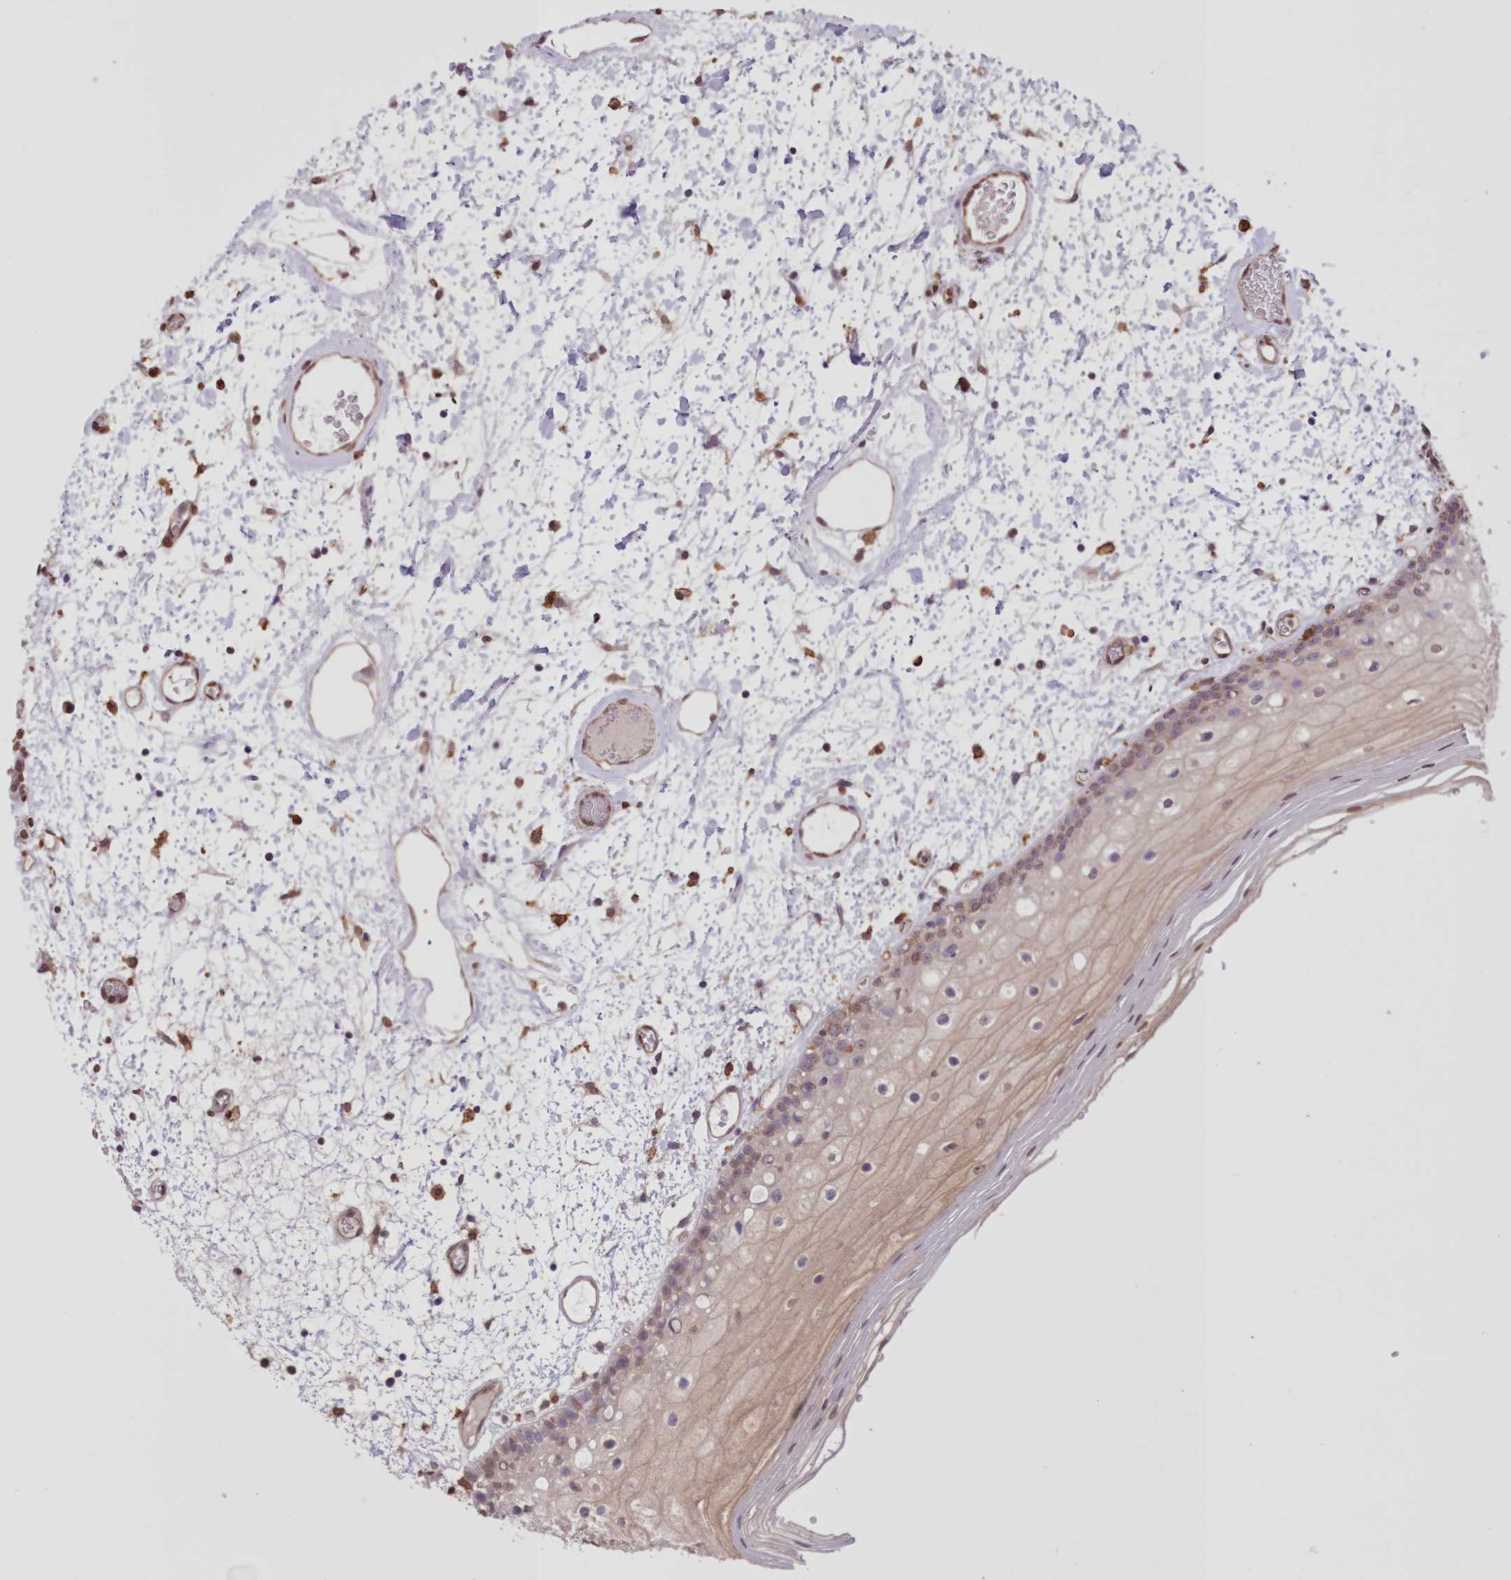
{"staining": {"intensity": "weak", "quantity": ">75%", "location": "cytoplasmic/membranous,nuclear"}, "tissue": "oral mucosa", "cell_type": "Squamous epithelial cells", "image_type": "normal", "snomed": [{"axis": "morphology", "description": "Normal tissue, NOS"}, {"axis": "topography", "description": "Oral tissue"}], "caption": "IHC of unremarkable oral mucosa shows low levels of weak cytoplasmic/membranous,nuclear expression in approximately >75% of squamous epithelial cells.", "gene": "FCHO2", "patient": {"sex": "male", "age": 52}}